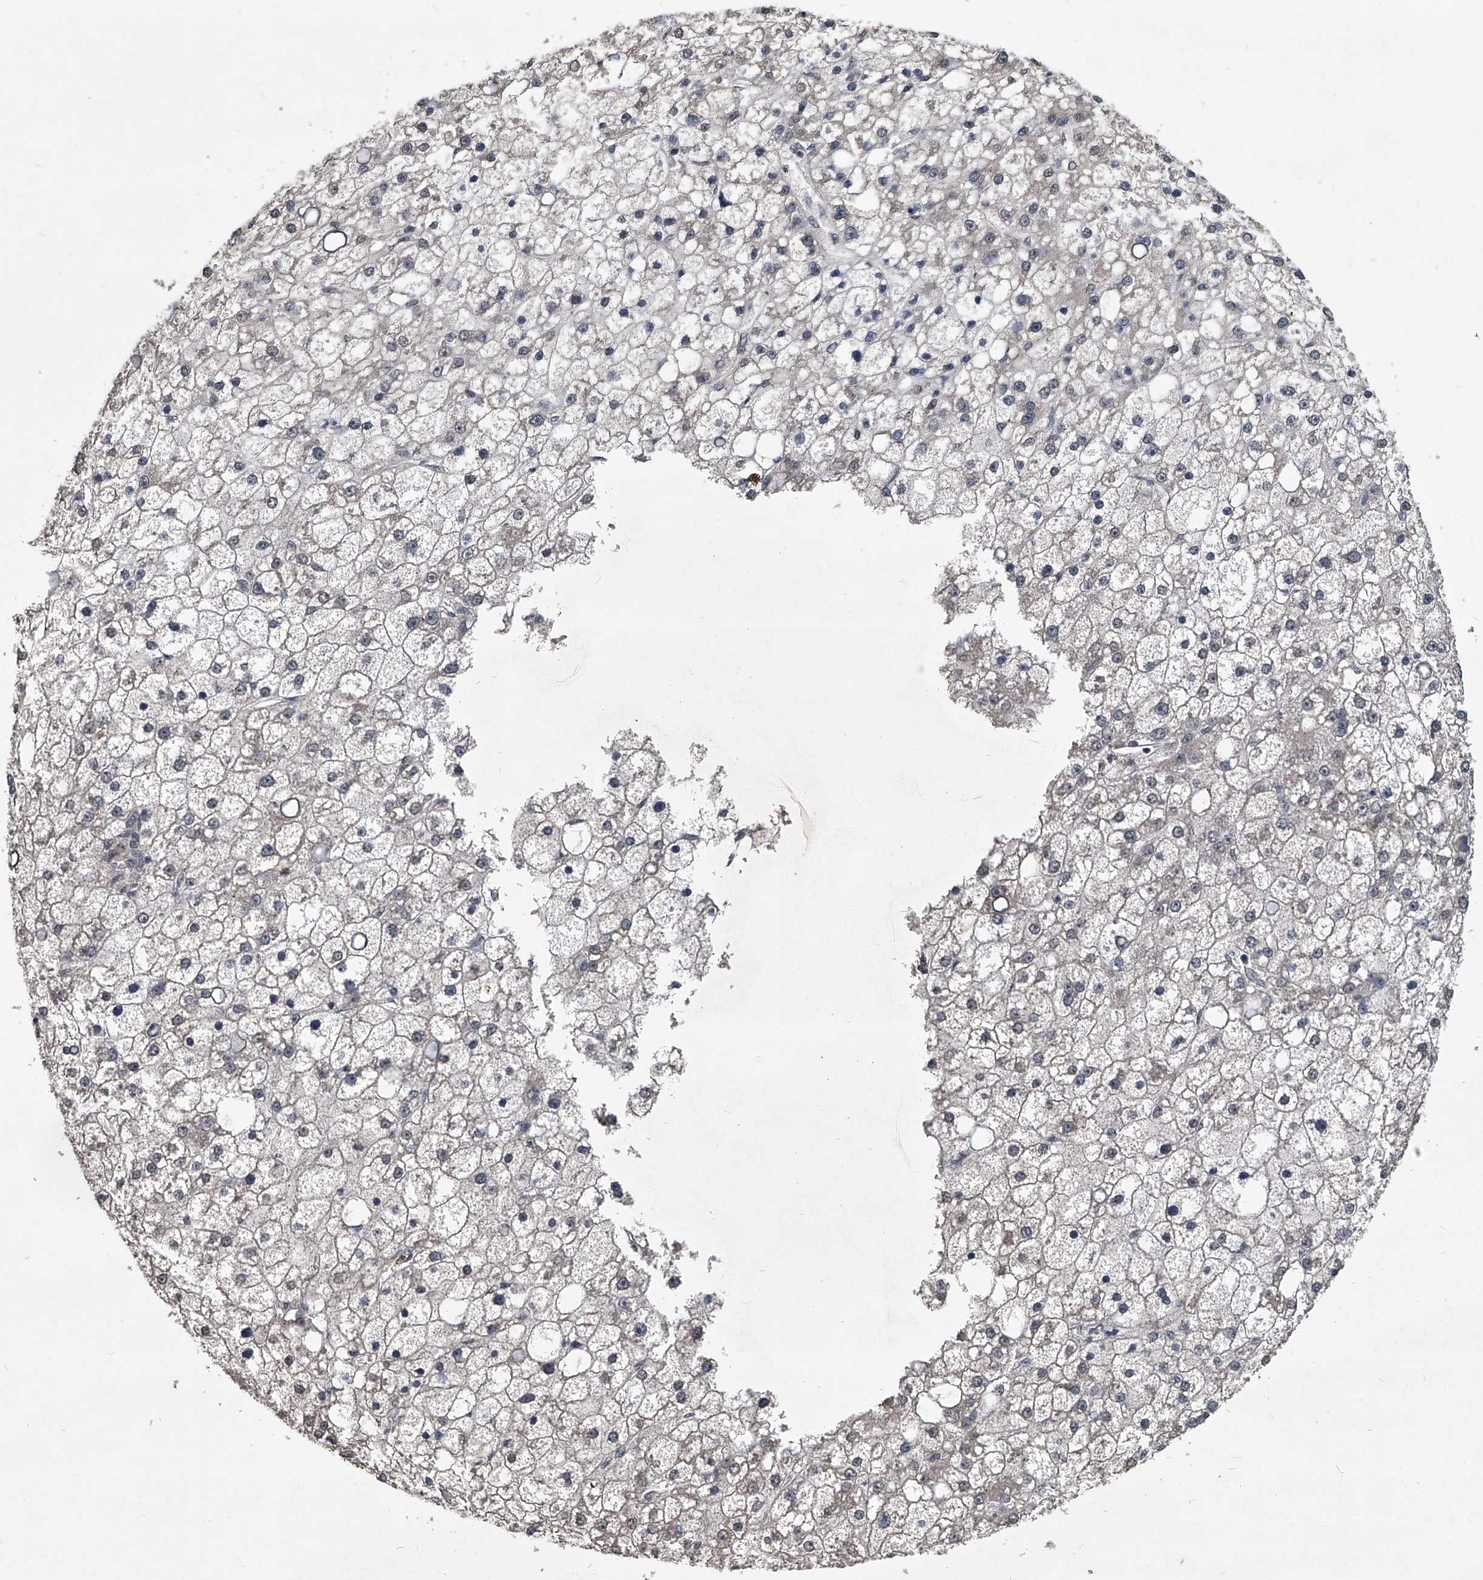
{"staining": {"intensity": "weak", "quantity": "<25%", "location": "cytoplasmic/membranous"}, "tissue": "liver cancer", "cell_type": "Tumor cells", "image_type": "cancer", "snomed": [{"axis": "morphology", "description": "Carcinoma, Hepatocellular, NOS"}, {"axis": "topography", "description": "Liver"}], "caption": "Immunohistochemistry image of neoplastic tissue: liver hepatocellular carcinoma stained with DAB (3,3'-diaminobenzidine) exhibits no significant protein staining in tumor cells.", "gene": "TSNAX", "patient": {"sex": "male", "age": 67}}